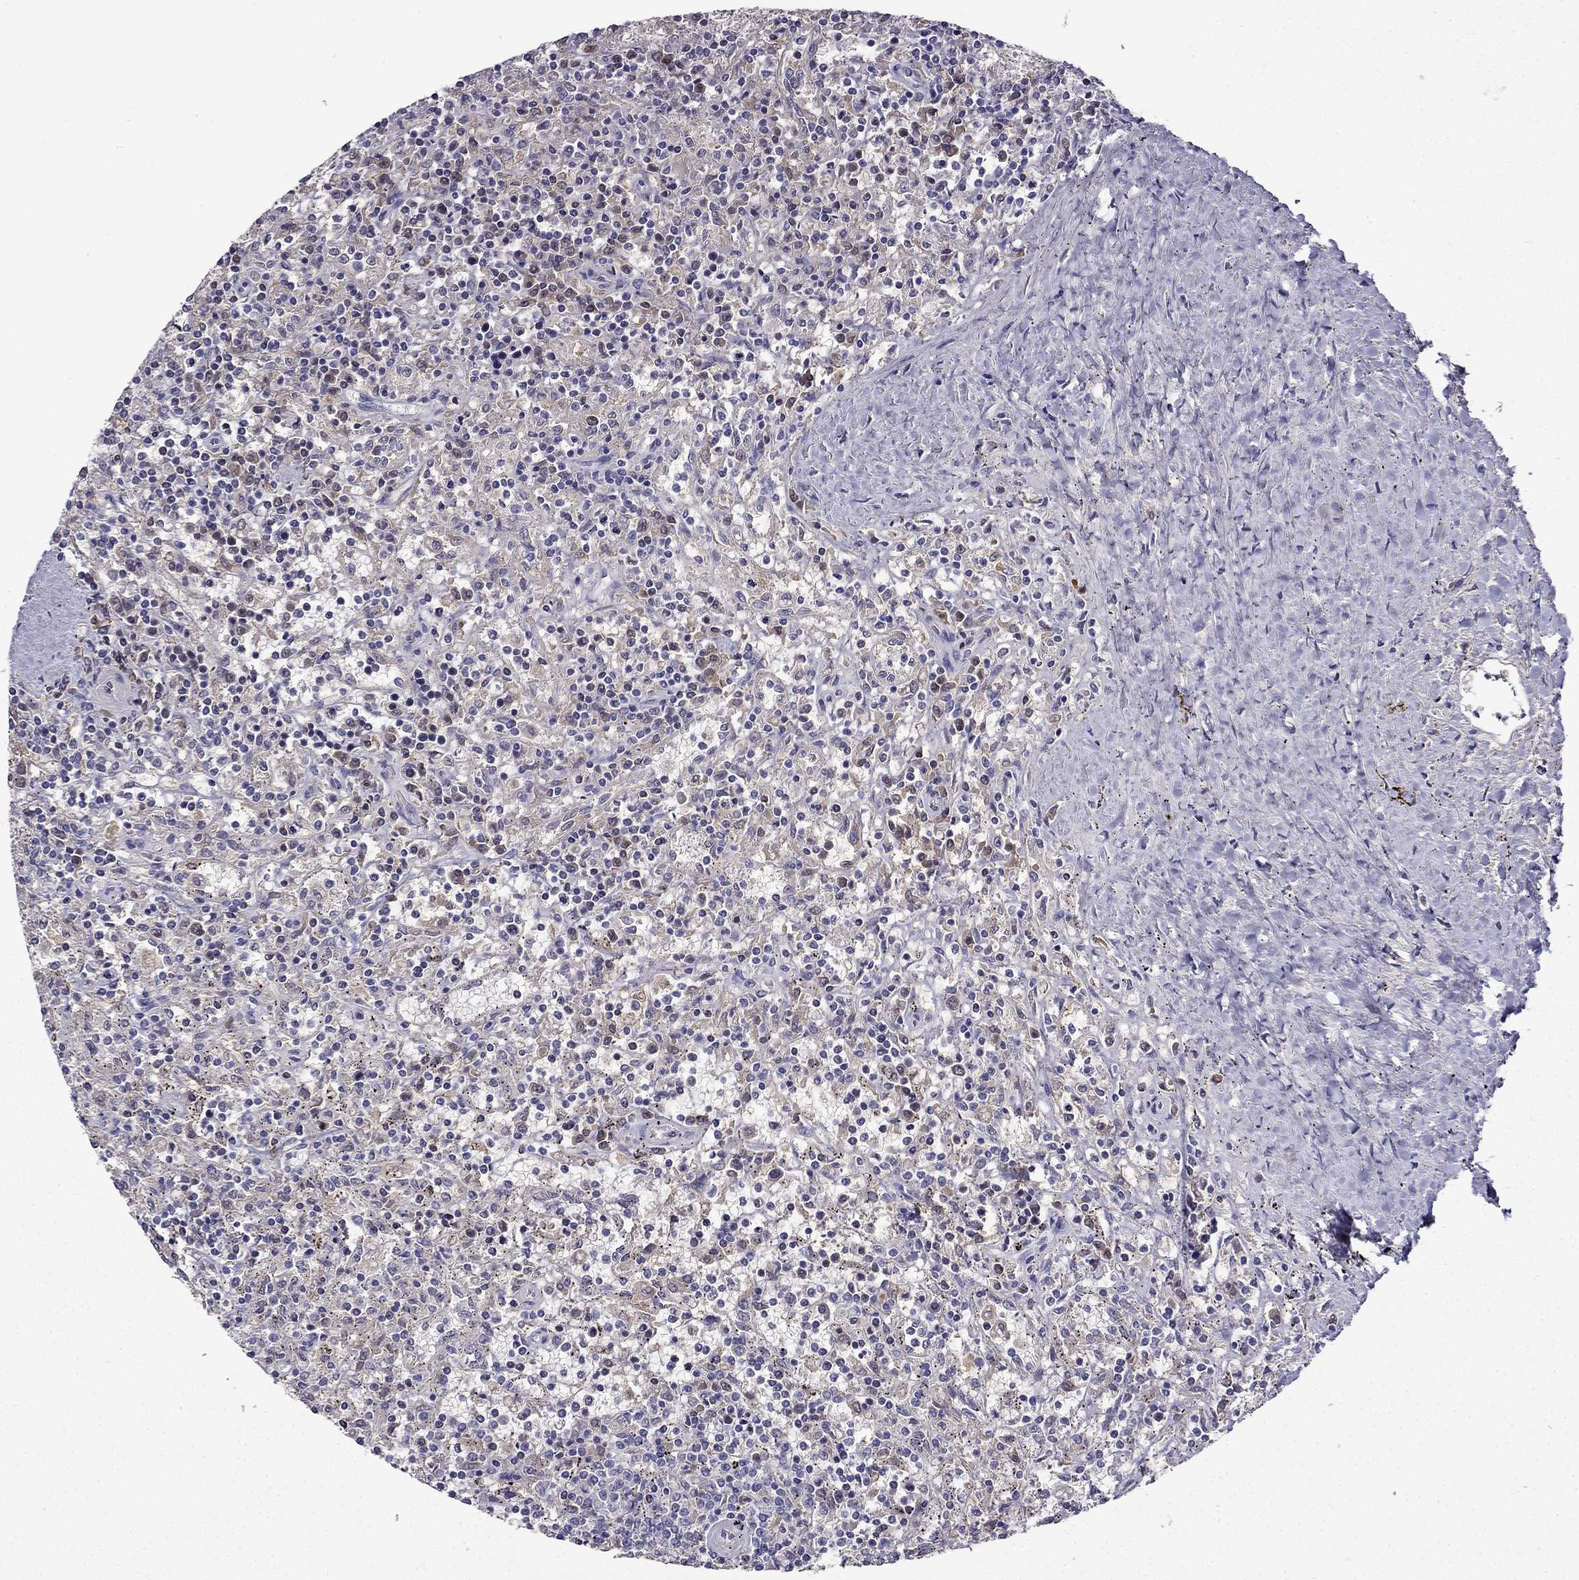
{"staining": {"intensity": "negative", "quantity": "none", "location": "none"}, "tissue": "lymphoma", "cell_type": "Tumor cells", "image_type": "cancer", "snomed": [{"axis": "morphology", "description": "Malignant lymphoma, non-Hodgkin's type, Low grade"}, {"axis": "topography", "description": "Spleen"}], "caption": "Micrograph shows no significant protein staining in tumor cells of malignant lymphoma, non-Hodgkin's type (low-grade).", "gene": "UHRF1", "patient": {"sex": "male", "age": 62}}